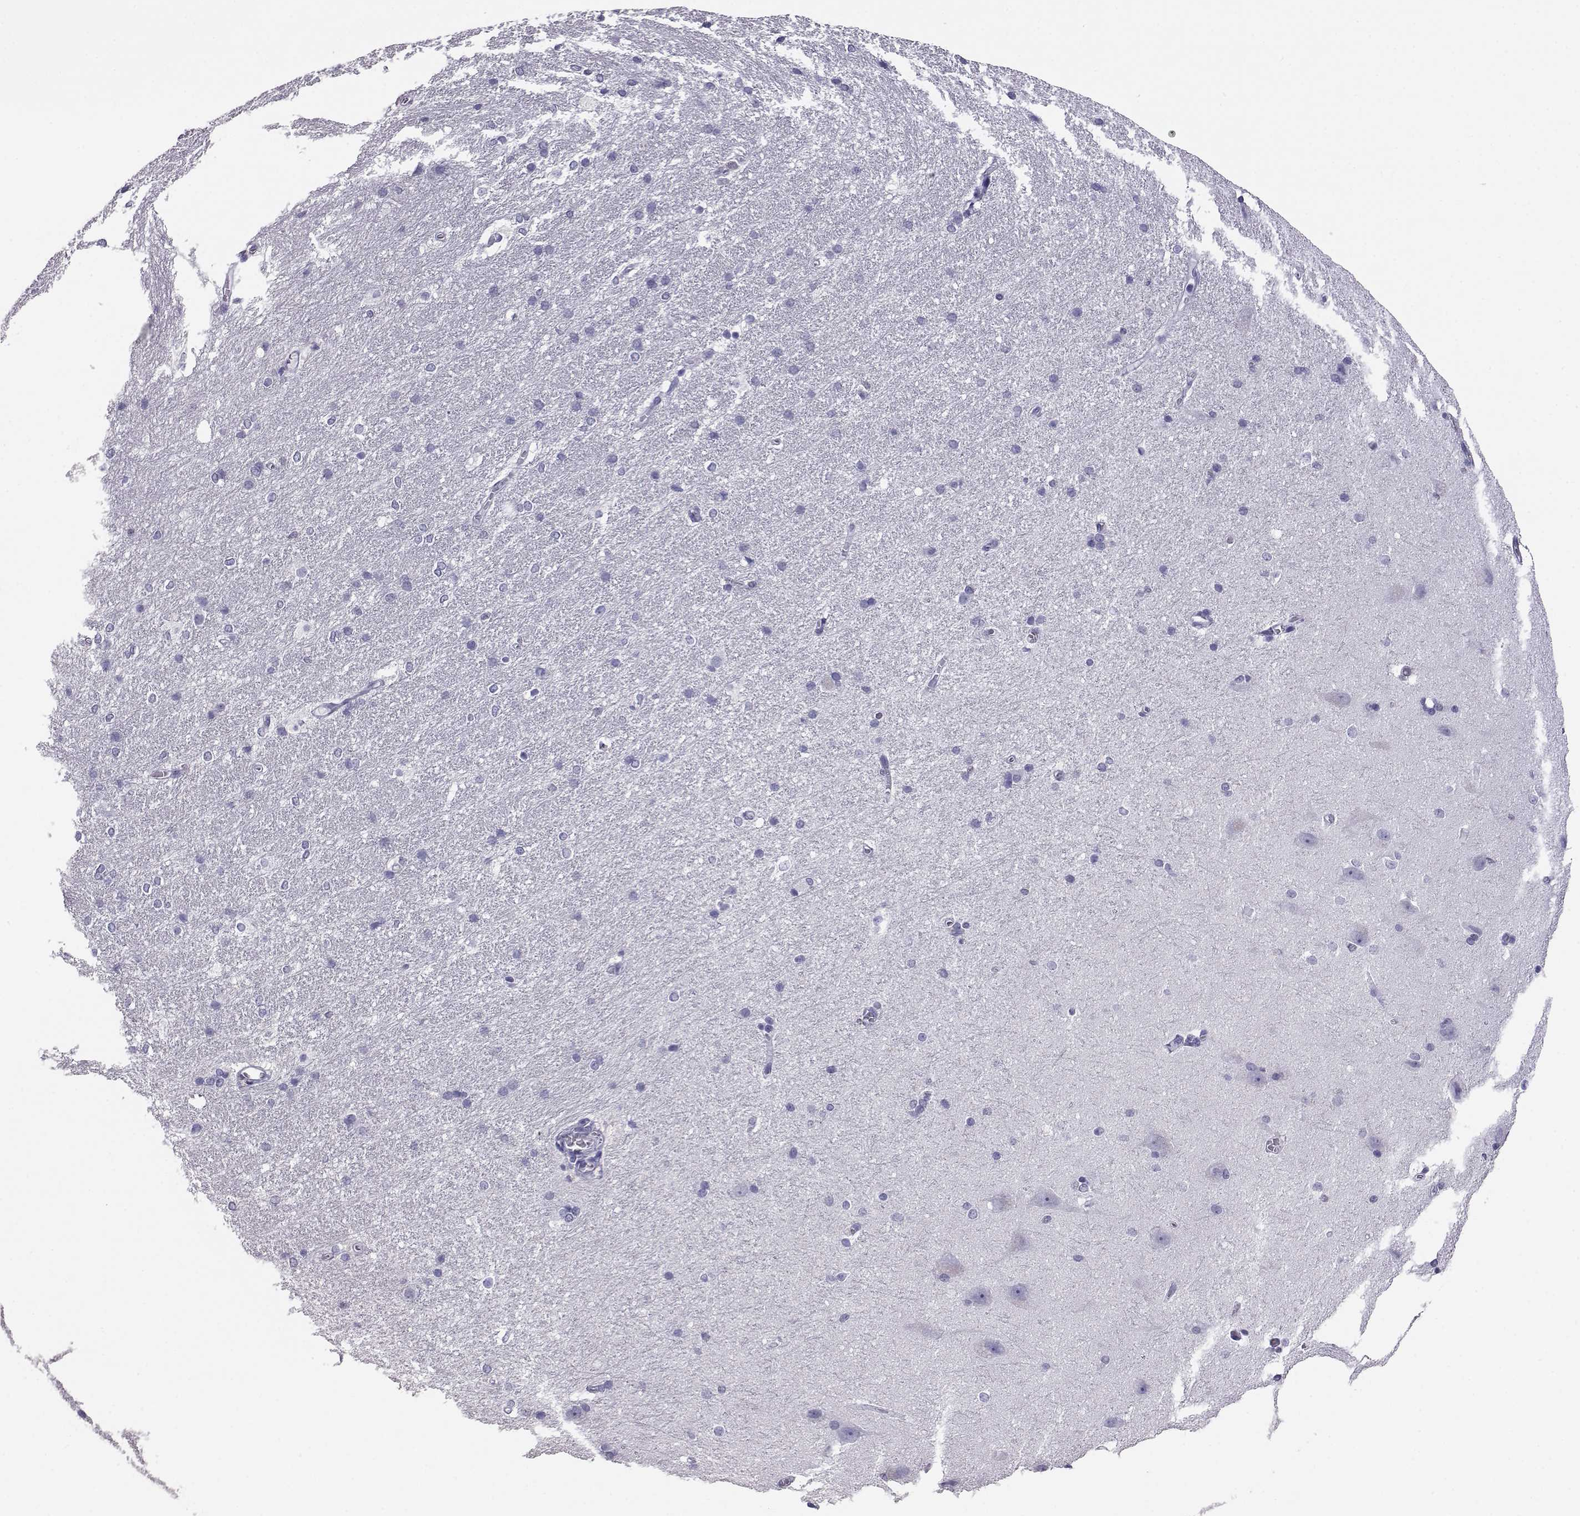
{"staining": {"intensity": "negative", "quantity": "none", "location": "none"}, "tissue": "hippocampus", "cell_type": "Glial cells", "image_type": "normal", "snomed": [{"axis": "morphology", "description": "Normal tissue, NOS"}, {"axis": "topography", "description": "Cerebral cortex"}, {"axis": "topography", "description": "Hippocampus"}], "caption": "IHC of benign human hippocampus shows no expression in glial cells.", "gene": "AKR1B1", "patient": {"sex": "female", "age": 19}}